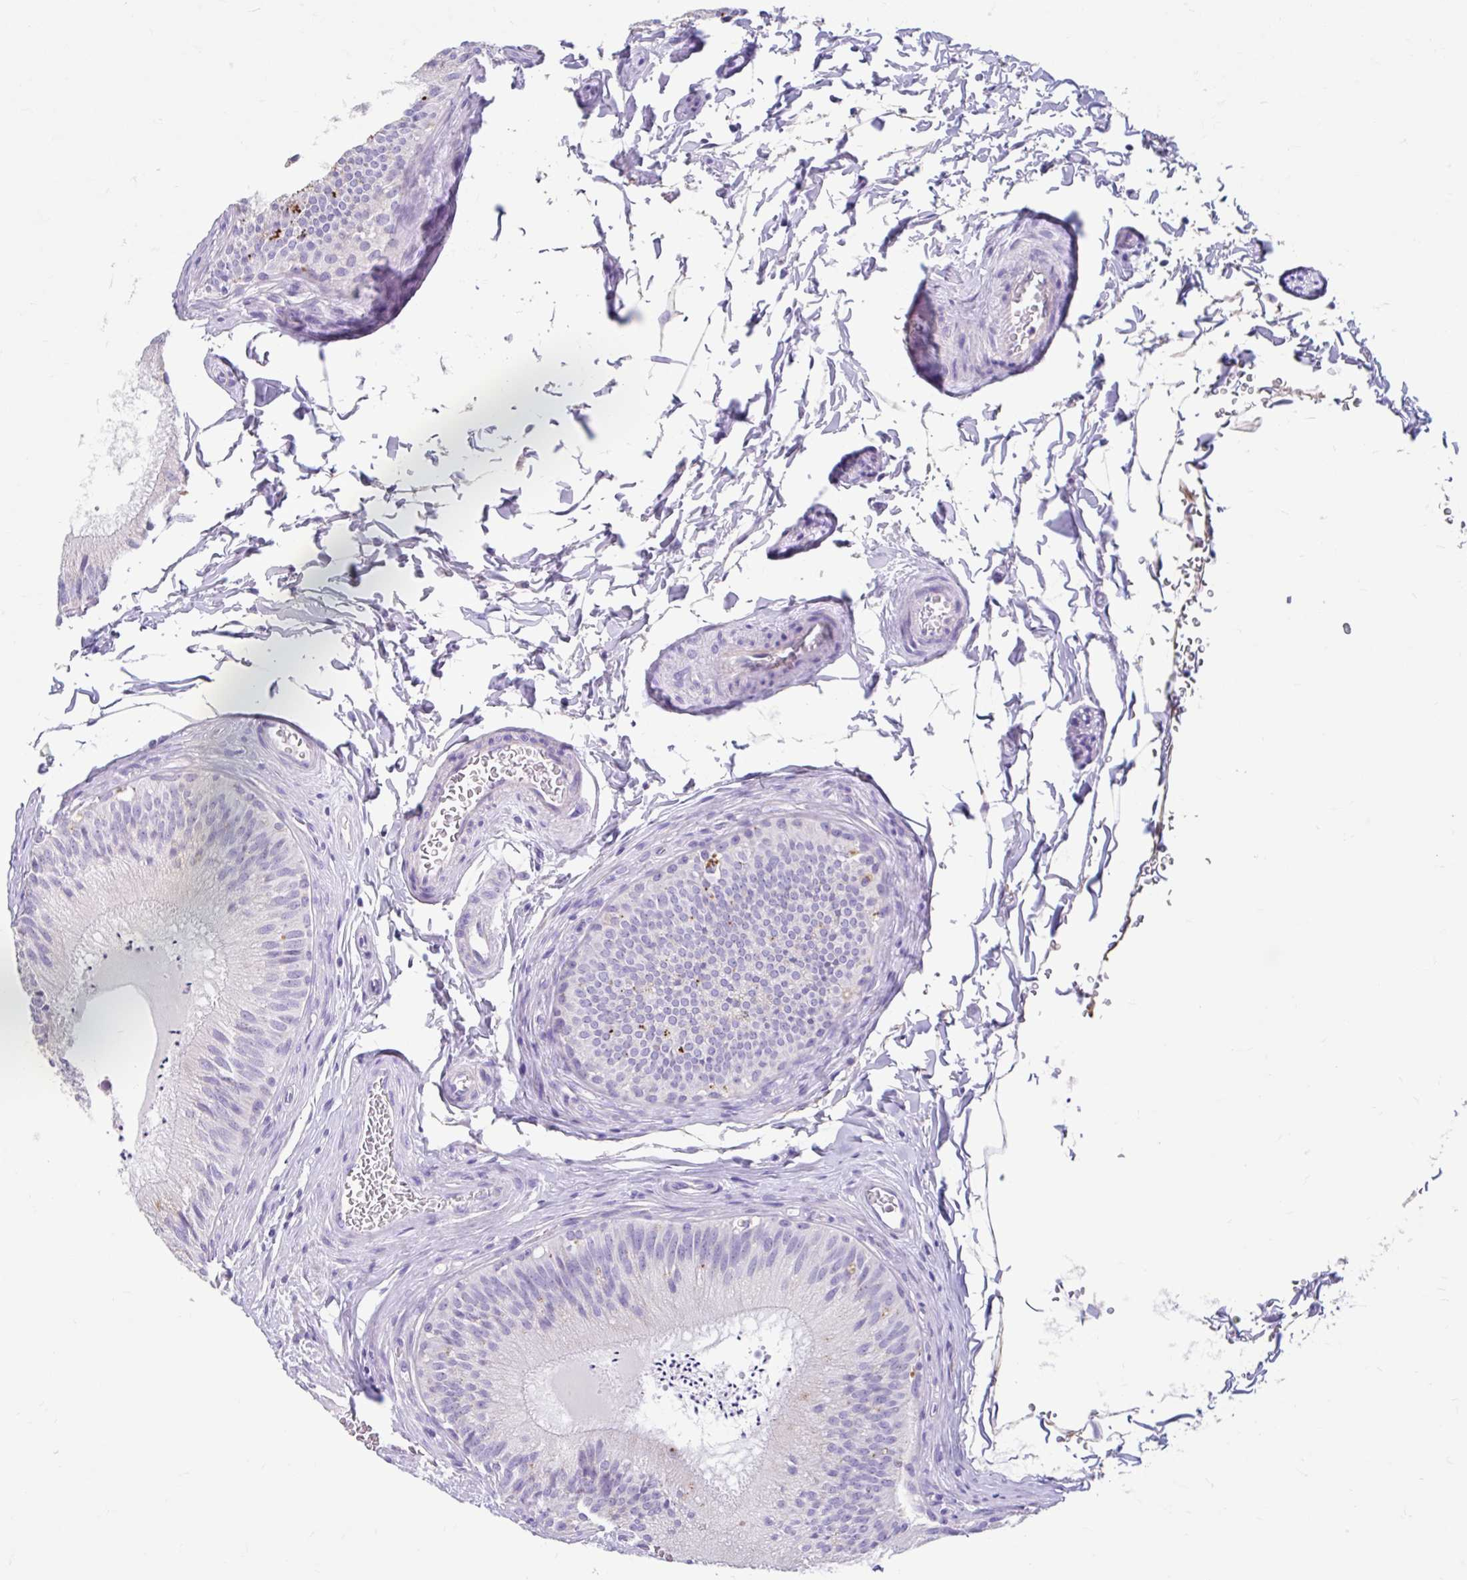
{"staining": {"intensity": "moderate", "quantity": "<25%", "location": "cytoplasmic/membranous"}, "tissue": "epididymis", "cell_type": "Glandular cells", "image_type": "normal", "snomed": [{"axis": "morphology", "description": "Normal tissue, NOS"}, {"axis": "topography", "description": "Epididymis"}], "caption": "Immunohistochemistry of unremarkable human epididymis shows low levels of moderate cytoplasmic/membranous expression in about <25% of glandular cells. (DAB = brown stain, brightfield microscopy at high magnification).", "gene": "ZNF33A", "patient": {"sex": "male", "age": 24}}